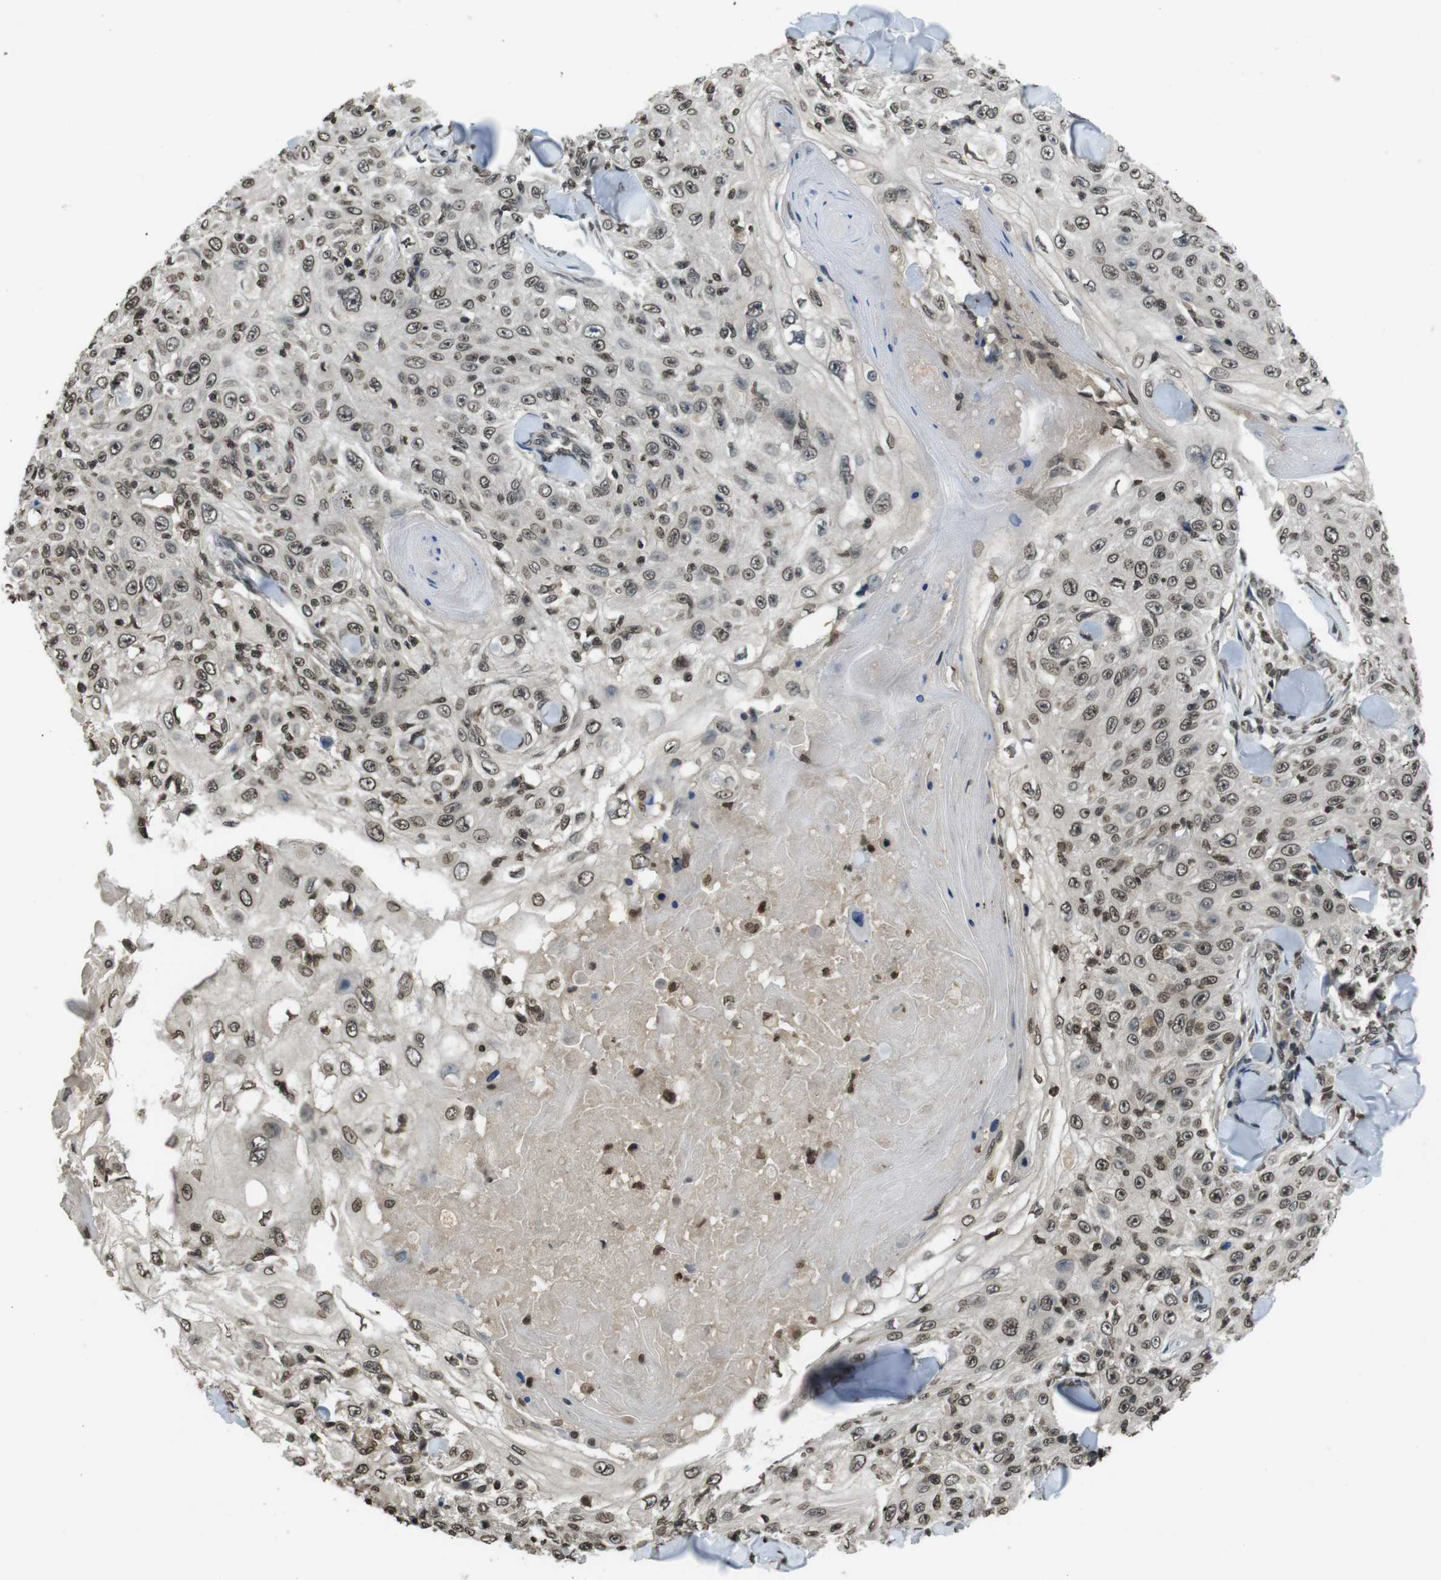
{"staining": {"intensity": "moderate", "quantity": ">75%", "location": "nuclear"}, "tissue": "skin cancer", "cell_type": "Tumor cells", "image_type": "cancer", "snomed": [{"axis": "morphology", "description": "Squamous cell carcinoma, NOS"}, {"axis": "topography", "description": "Skin"}], "caption": "Immunohistochemistry (IHC) of human skin cancer (squamous cell carcinoma) displays medium levels of moderate nuclear expression in approximately >75% of tumor cells.", "gene": "MAF", "patient": {"sex": "male", "age": 86}}